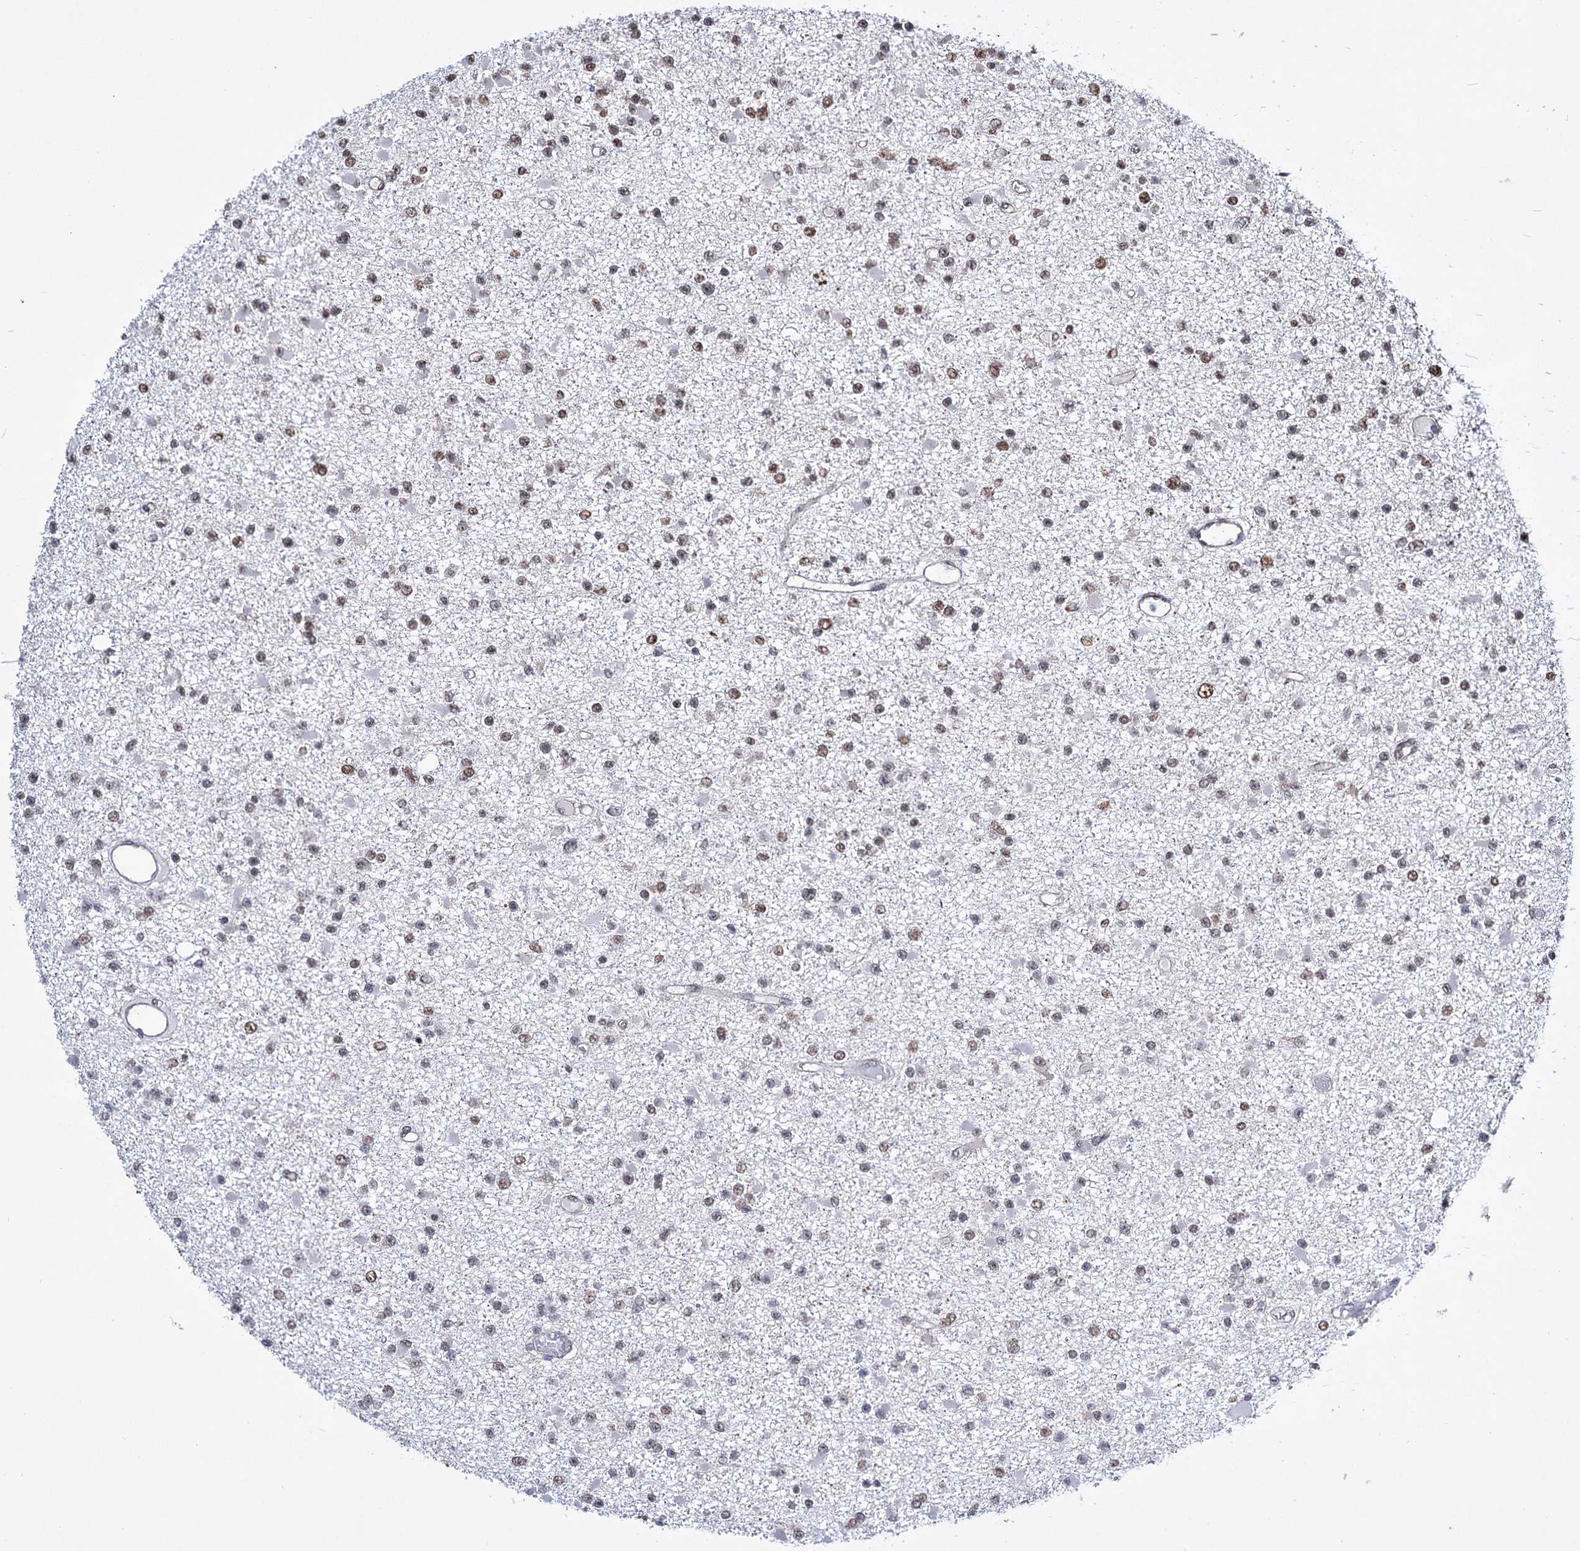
{"staining": {"intensity": "moderate", "quantity": "25%-75%", "location": "nuclear"}, "tissue": "glioma", "cell_type": "Tumor cells", "image_type": "cancer", "snomed": [{"axis": "morphology", "description": "Glioma, malignant, Low grade"}, {"axis": "topography", "description": "Brain"}], "caption": "The immunohistochemical stain highlights moderate nuclear expression in tumor cells of malignant glioma (low-grade) tissue.", "gene": "ABHD10", "patient": {"sex": "female", "age": 22}}